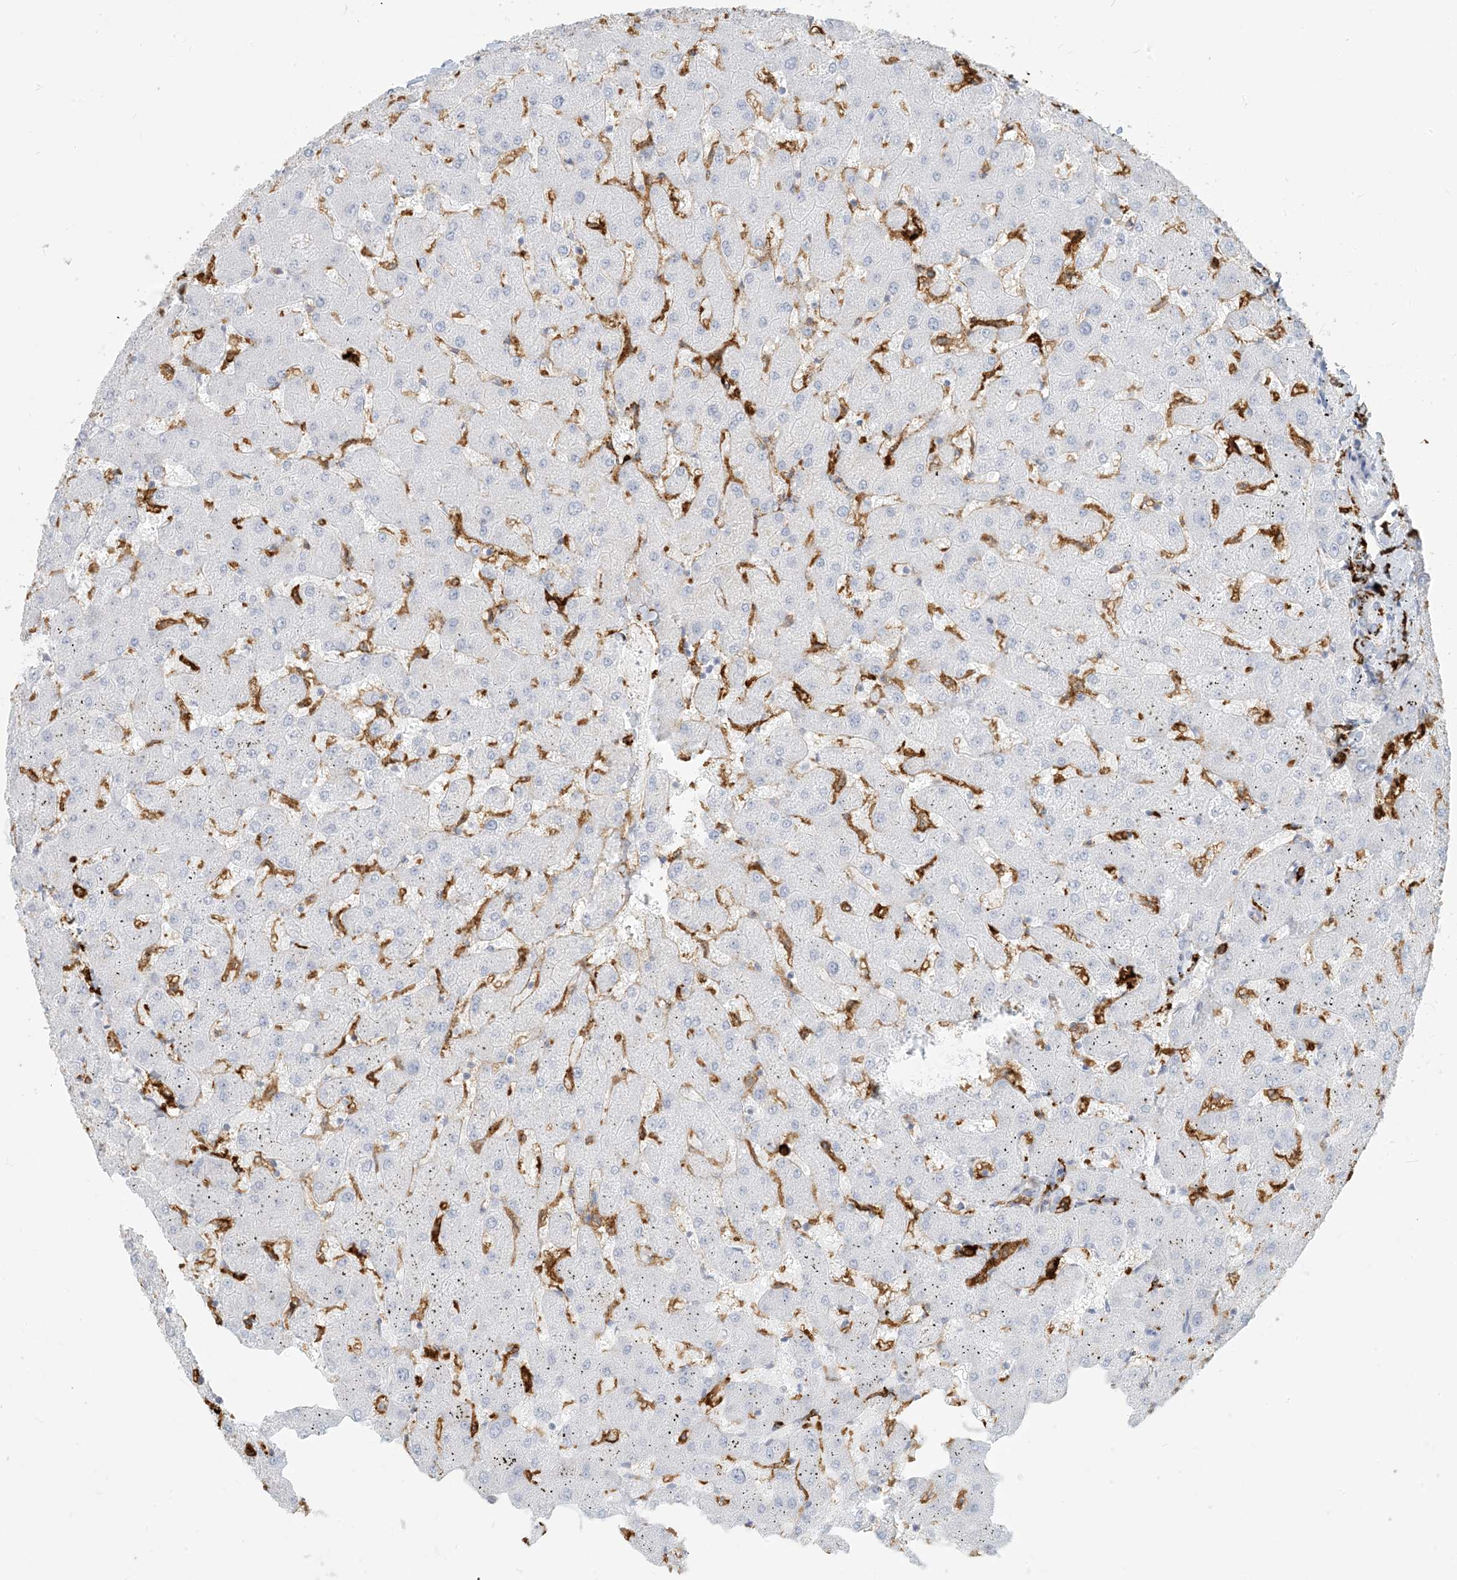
{"staining": {"intensity": "negative", "quantity": "none", "location": "none"}, "tissue": "liver", "cell_type": "Cholangiocytes", "image_type": "normal", "snomed": [{"axis": "morphology", "description": "Normal tissue, NOS"}, {"axis": "topography", "description": "Liver"}], "caption": "DAB (3,3'-diaminobenzidine) immunohistochemical staining of unremarkable liver demonstrates no significant positivity in cholangiocytes.", "gene": "HLA", "patient": {"sex": "female", "age": 63}}